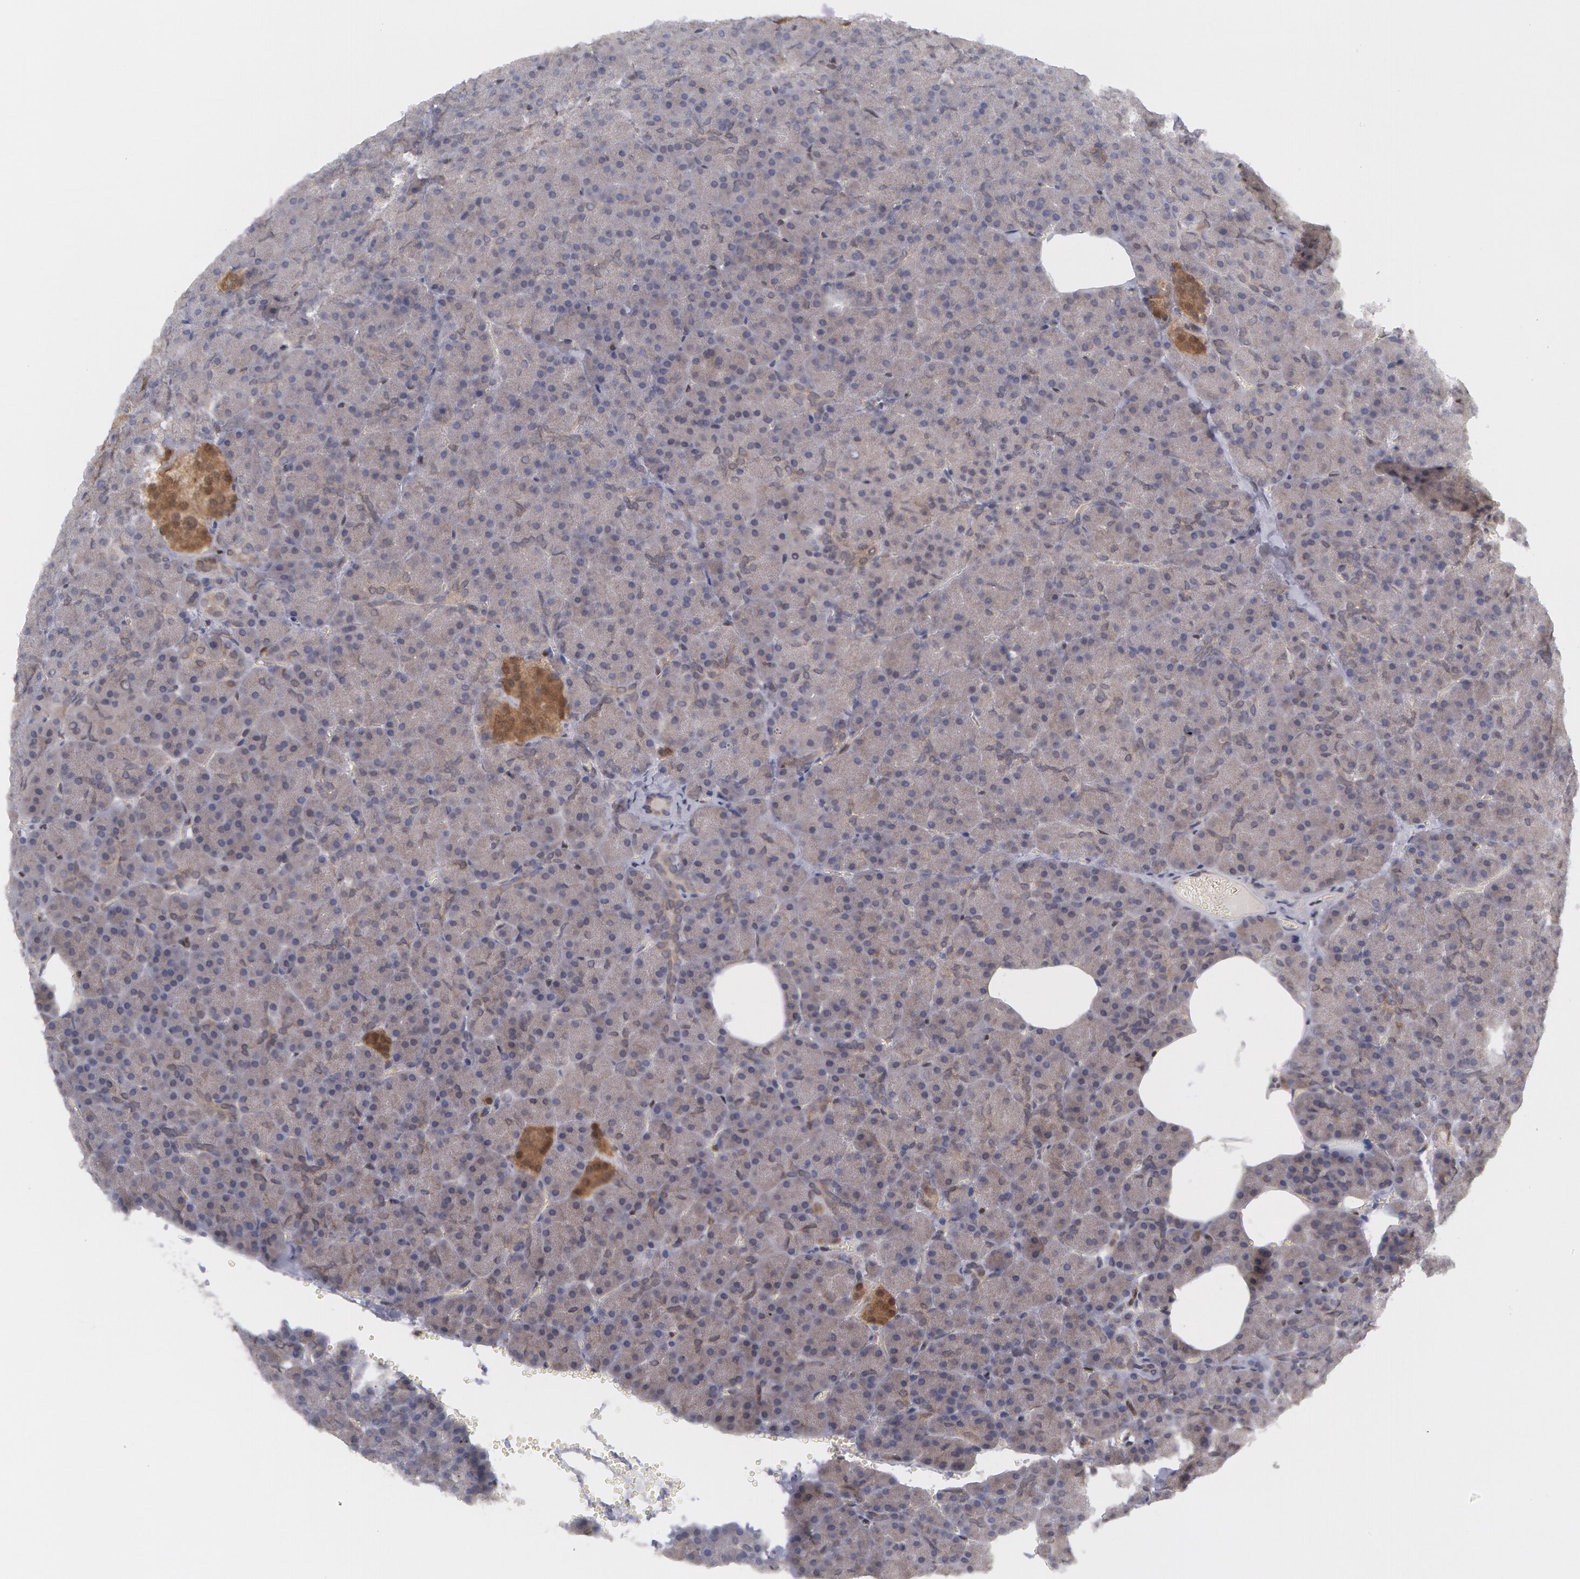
{"staining": {"intensity": "negative", "quantity": "none", "location": "none"}, "tissue": "pancreas", "cell_type": "Exocrine glandular cells", "image_type": "normal", "snomed": [{"axis": "morphology", "description": "Normal tissue, NOS"}, {"axis": "topography", "description": "Pancreas"}], "caption": "Exocrine glandular cells show no significant protein expression in benign pancreas. (DAB immunohistochemistry with hematoxylin counter stain).", "gene": "TXNRD1", "patient": {"sex": "female", "age": 35}}